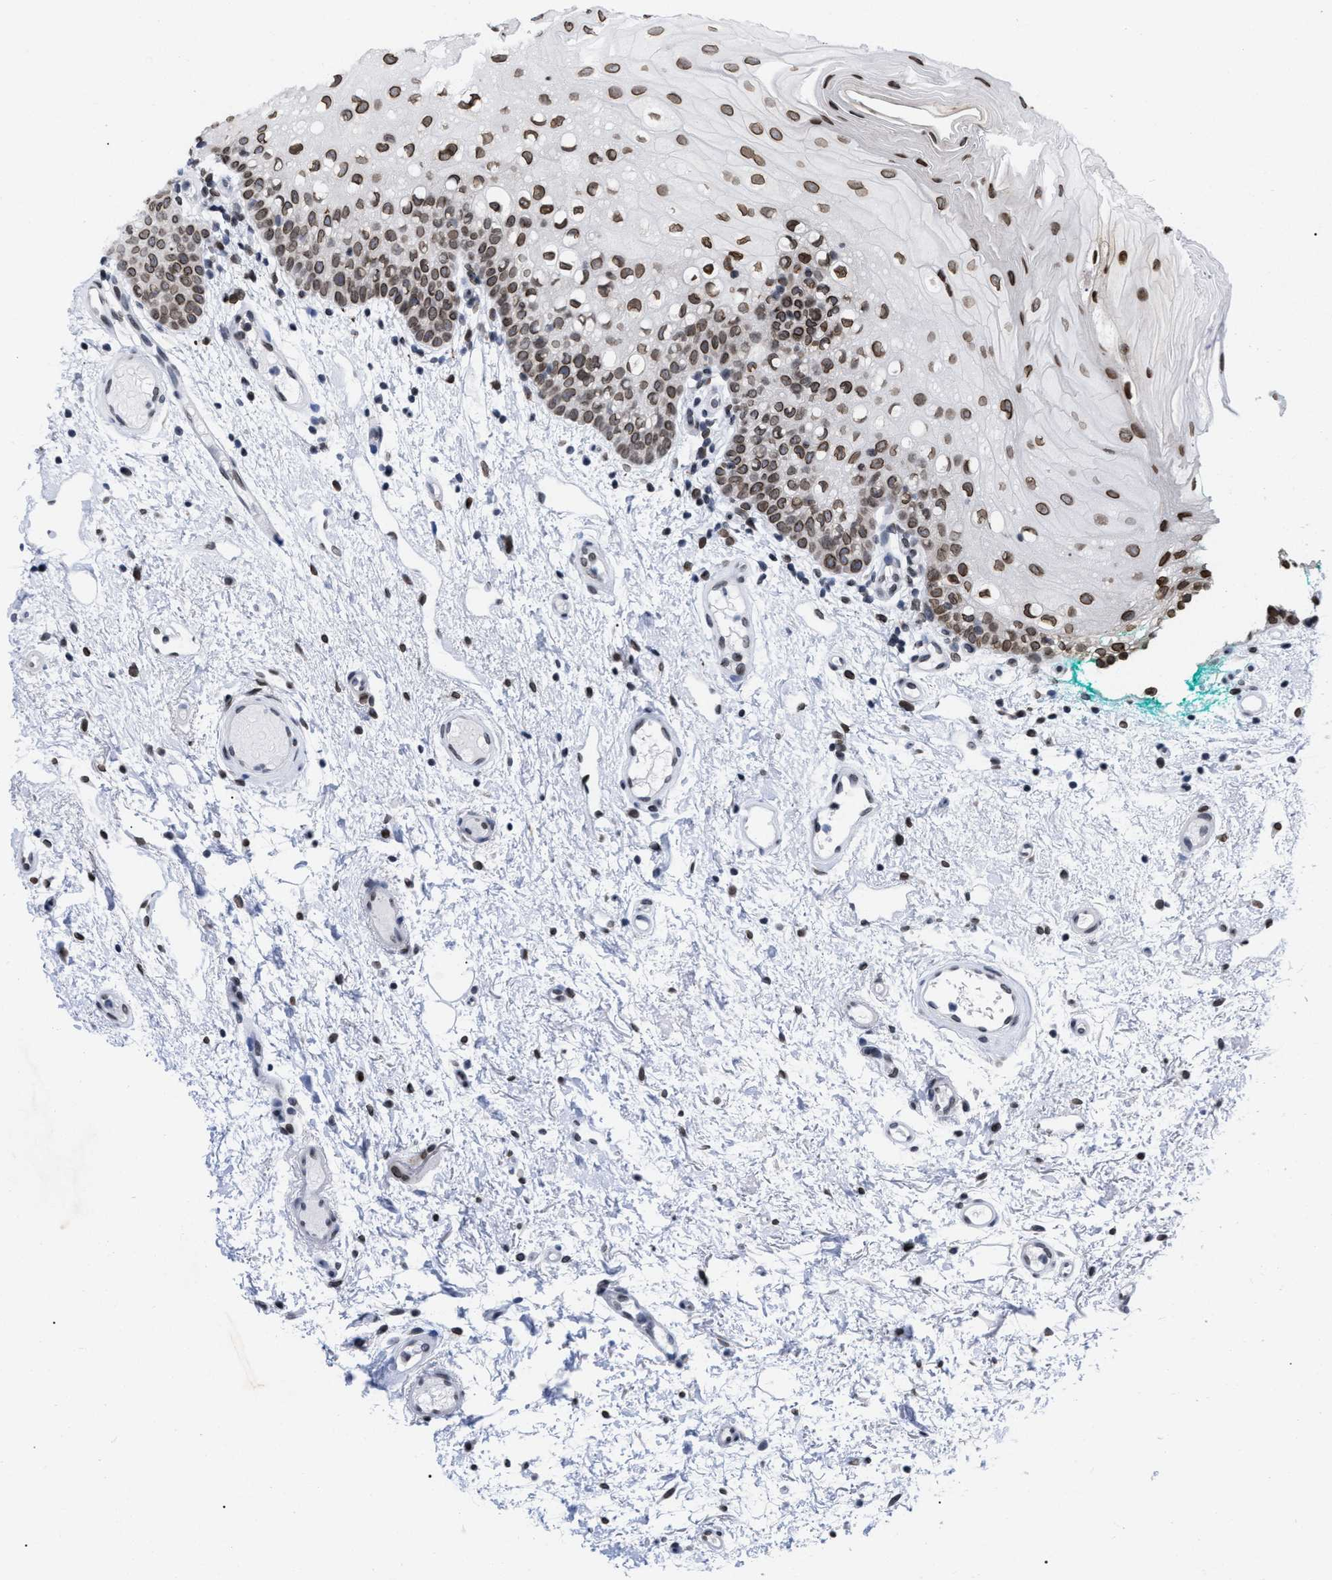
{"staining": {"intensity": "strong", "quantity": ">75%", "location": "cytoplasmic/membranous,nuclear"}, "tissue": "oral mucosa", "cell_type": "Squamous epithelial cells", "image_type": "normal", "snomed": [{"axis": "morphology", "description": "Normal tissue, NOS"}, {"axis": "morphology", "description": "Squamous cell carcinoma, NOS"}, {"axis": "topography", "description": "Oral tissue"}, {"axis": "topography", "description": "Salivary gland"}, {"axis": "topography", "description": "Head-Neck"}], "caption": "Normal oral mucosa was stained to show a protein in brown. There is high levels of strong cytoplasmic/membranous,nuclear staining in approximately >75% of squamous epithelial cells.", "gene": "TPR", "patient": {"sex": "female", "age": 62}}